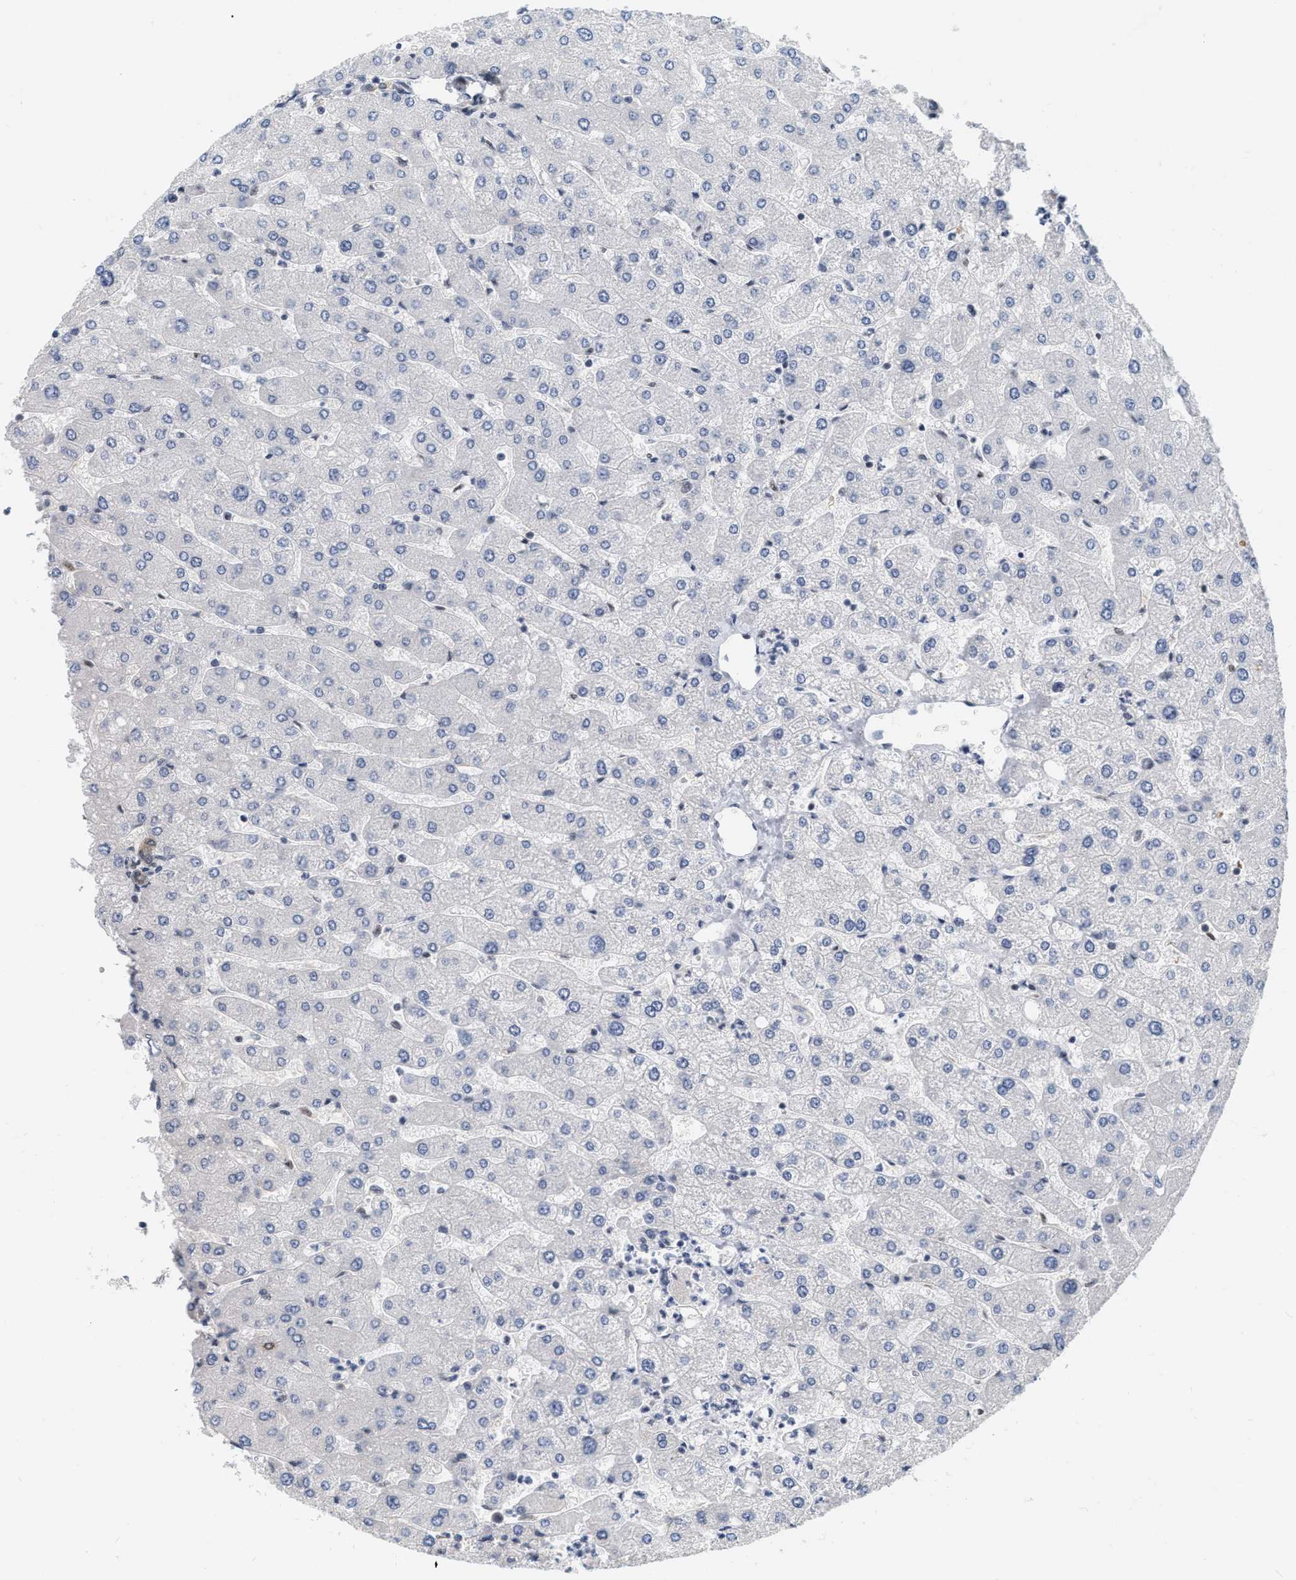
{"staining": {"intensity": "weak", "quantity": ">75%", "location": "cytoplasmic/membranous"}, "tissue": "liver", "cell_type": "Cholangiocytes", "image_type": "normal", "snomed": [{"axis": "morphology", "description": "Normal tissue, NOS"}, {"axis": "topography", "description": "Liver"}], "caption": "Immunohistochemical staining of benign liver reveals >75% levels of weak cytoplasmic/membranous protein expression in approximately >75% of cholangiocytes. Using DAB (brown) and hematoxylin (blue) stains, captured at high magnification using brightfield microscopy.", "gene": "RUVBL1", "patient": {"sex": "male", "age": 55}}